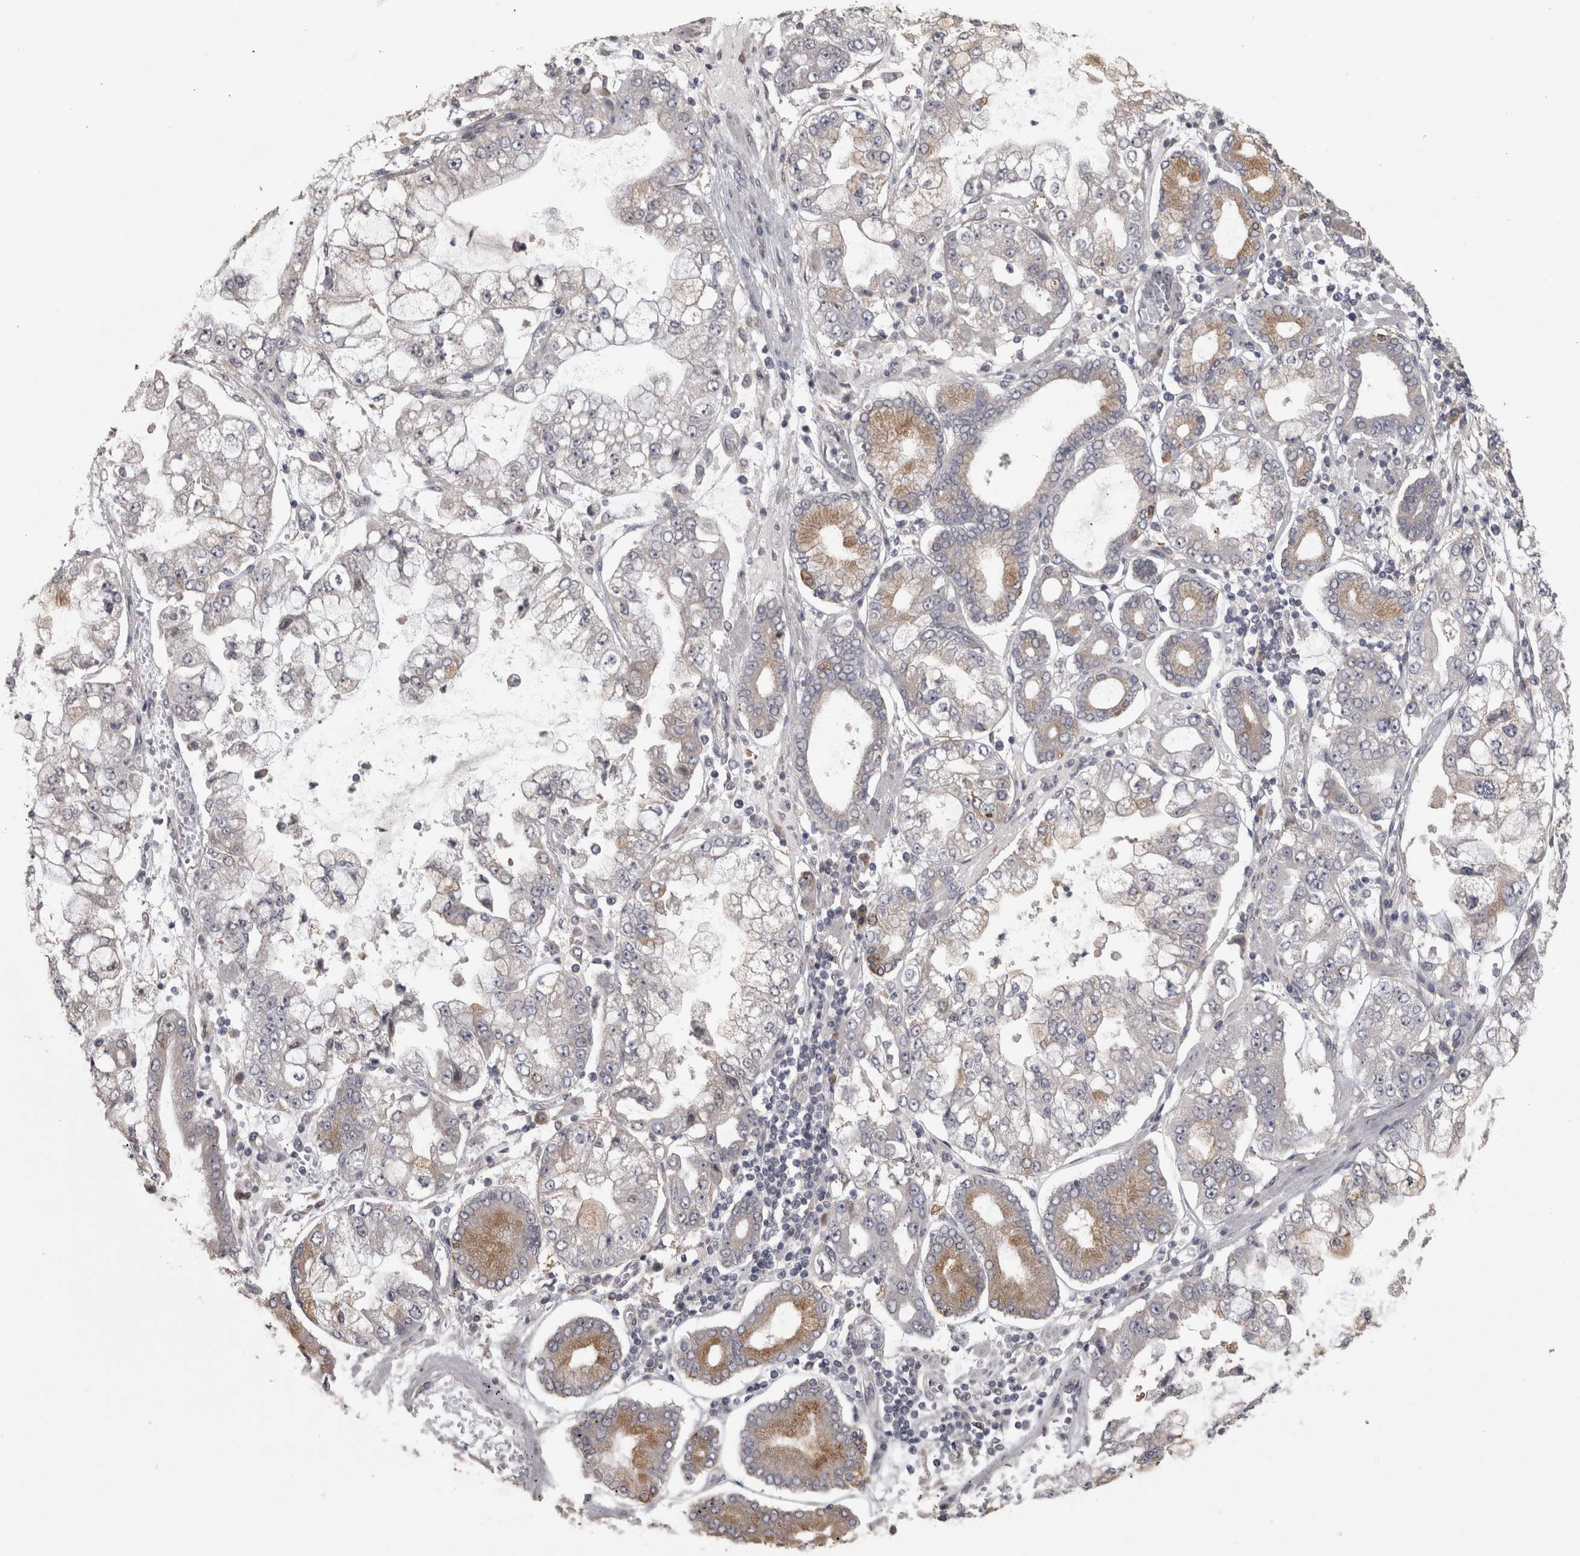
{"staining": {"intensity": "moderate", "quantity": "<25%", "location": "cytoplasmic/membranous"}, "tissue": "stomach cancer", "cell_type": "Tumor cells", "image_type": "cancer", "snomed": [{"axis": "morphology", "description": "Adenocarcinoma, NOS"}, {"axis": "topography", "description": "Stomach"}], "caption": "Stomach cancer (adenocarcinoma) stained for a protein (brown) exhibits moderate cytoplasmic/membranous positive staining in approximately <25% of tumor cells.", "gene": "RAB29", "patient": {"sex": "male", "age": 76}}